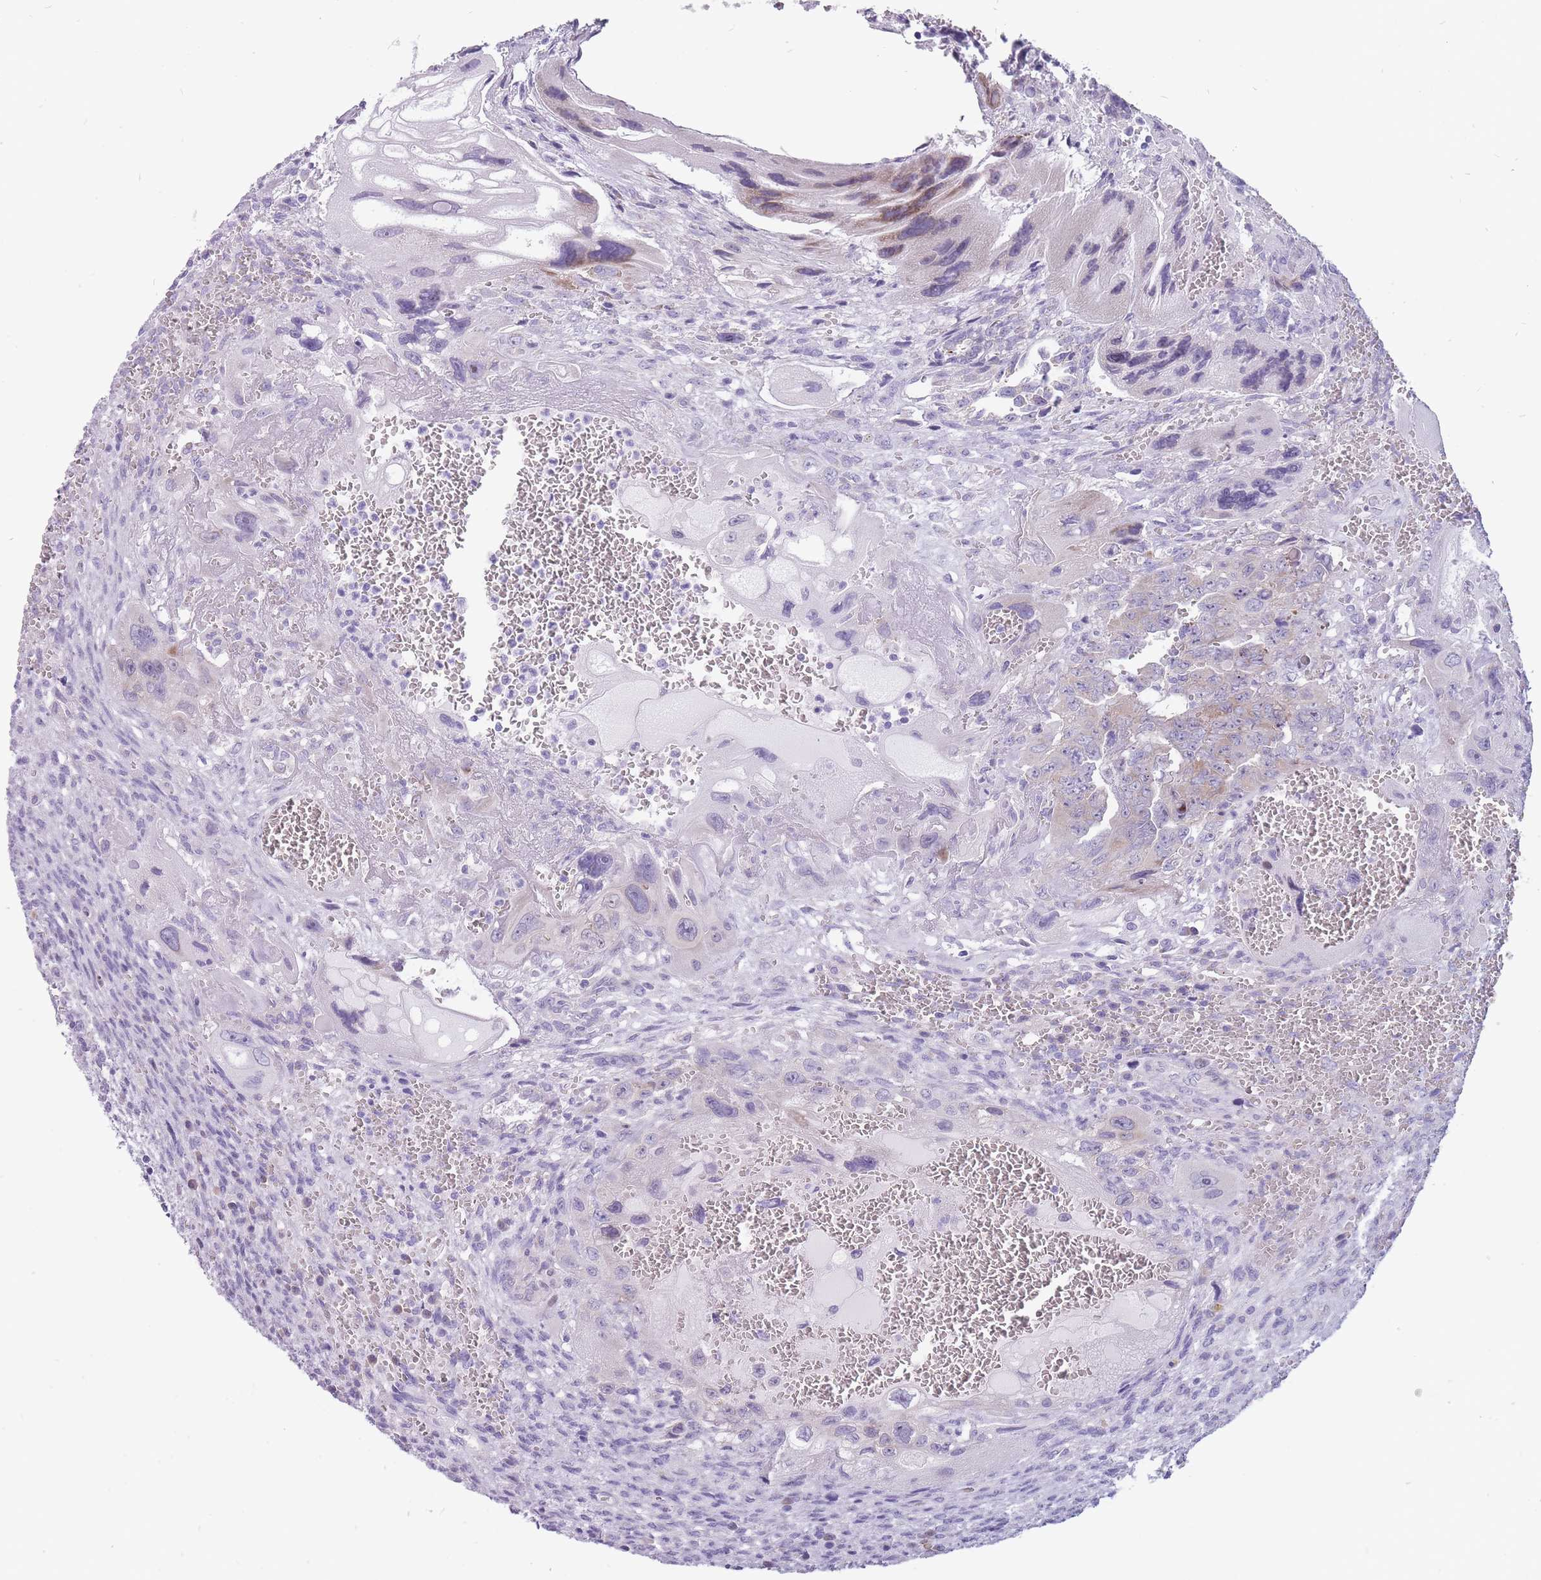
{"staining": {"intensity": "negative", "quantity": "none", "location": "none"}, "tissue": "testis cancer", "cell_type": "Tumor cells", "image_type": "cancer", "snomed": [{"axis": "morphology", "description": "Carcinoma, Embryonal, NOS"}, {"axis": "topography", "description": "Testis"}], "caption": "Testis cancer (embryonal carcinoma) was stained to show a protein in brown. There is no significant expression in tumor cells. Brightfield microscopy of IHC stained with DAB (brown) and hematoxylin (blue), captured at high magnification.", "gene": "RPL18", "patient": {"sex": "male", "age": 28}}